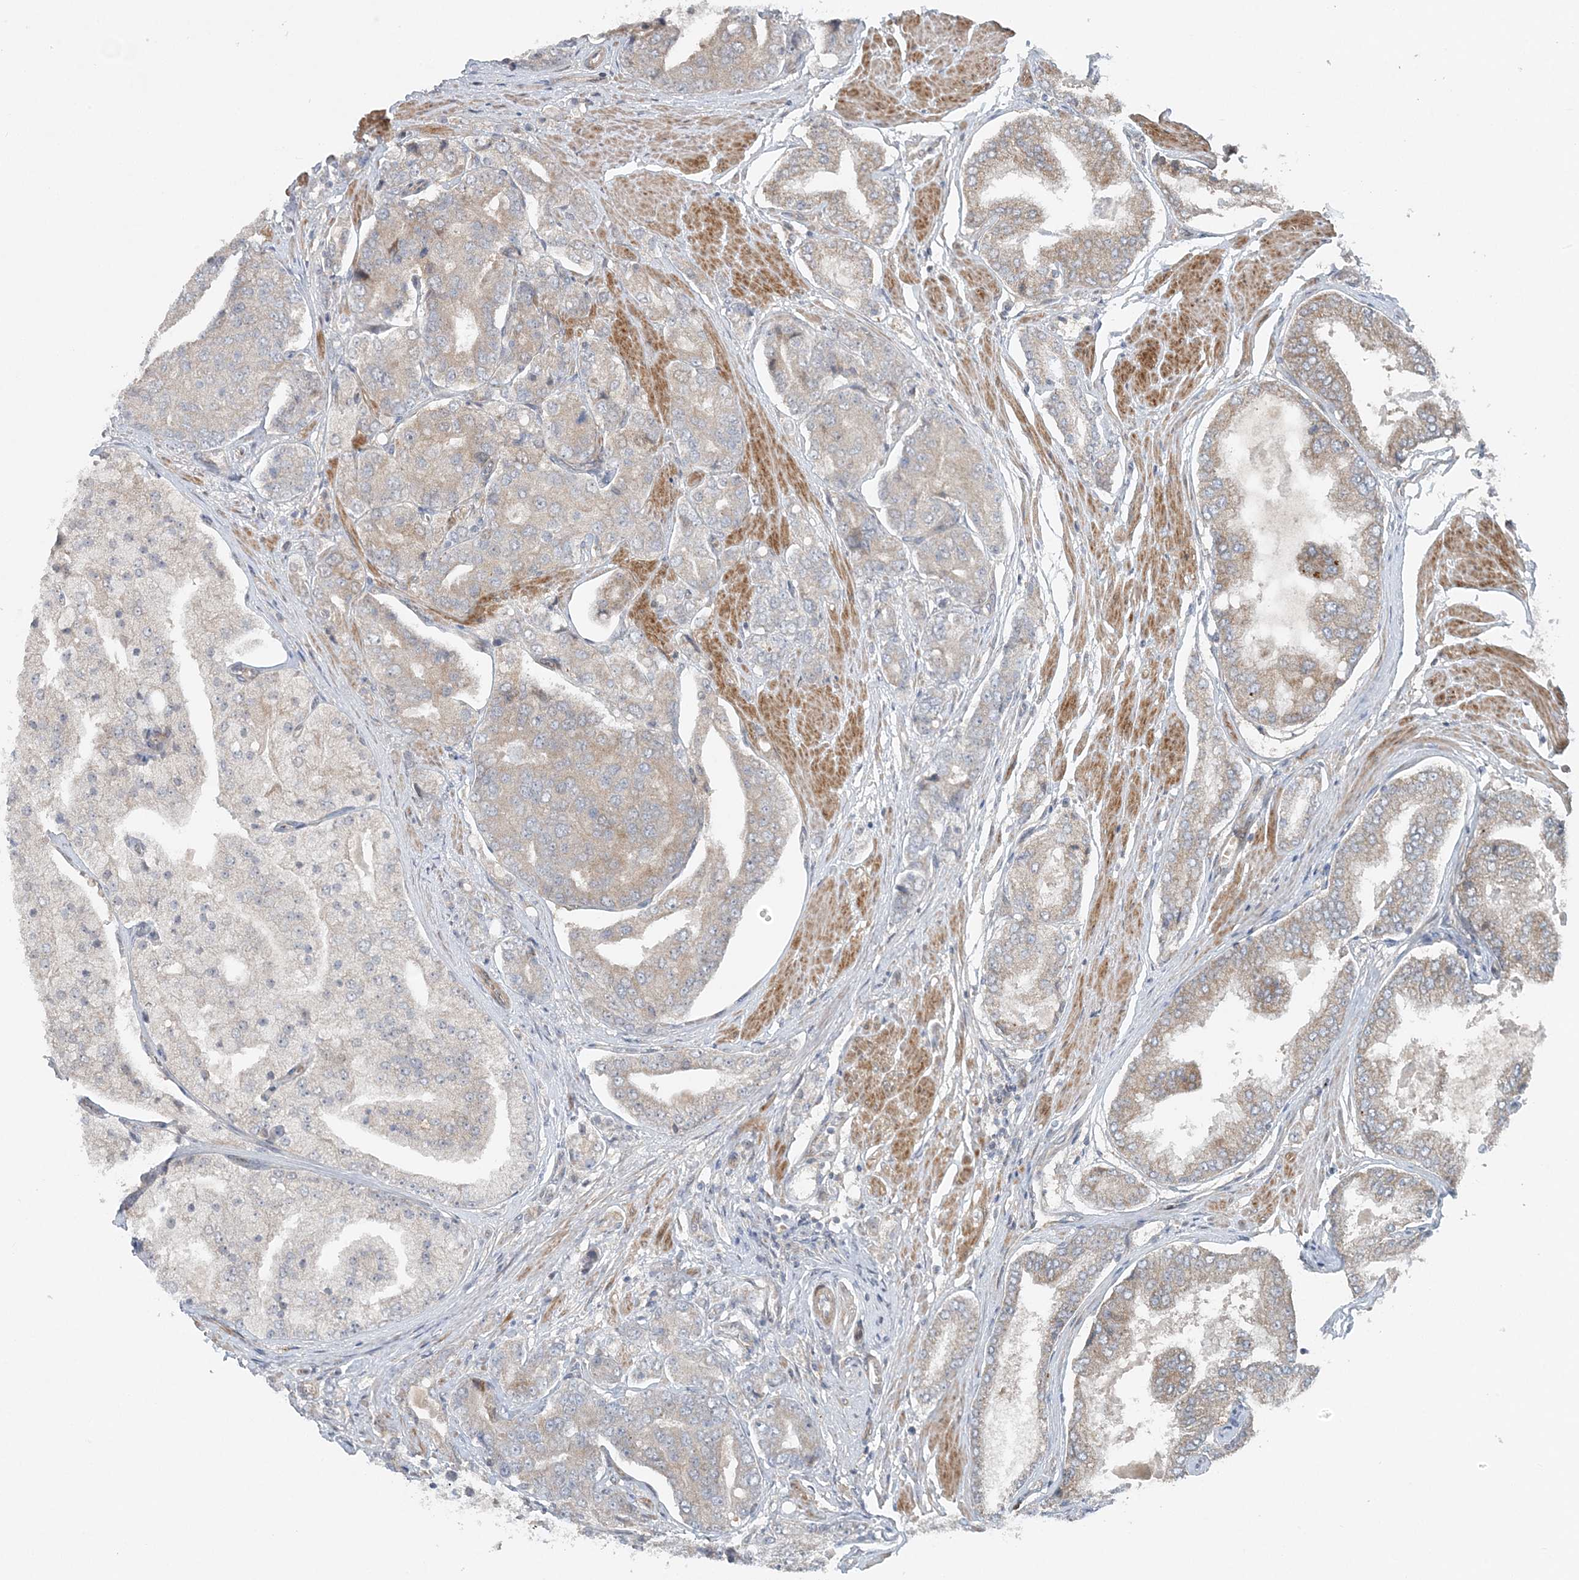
{"staining": {"intensity": "weak", "quantity": "25%-75%", "location": "cytoplasmic/membranous"}, "tissue": "prostate cancer", "cell_type": "Tumor cells", "image_type": "cancer", "snomed": [{"axis": "morphology", "description": "Adenocarcinoma, High grade"}, {"axis": "topography", "description": "Prostate"}], "caption": "DAB (3,3'-diaminobenzidine) immunohistochemical staining of high-grade adenocarcinoma (prostate) displays weak cytoplasmic/membranous protein expression in approximately 25%-75% of tumor cells.", "gene": "SLC4A10", "patient": {"sex": "male", "age": 50}}